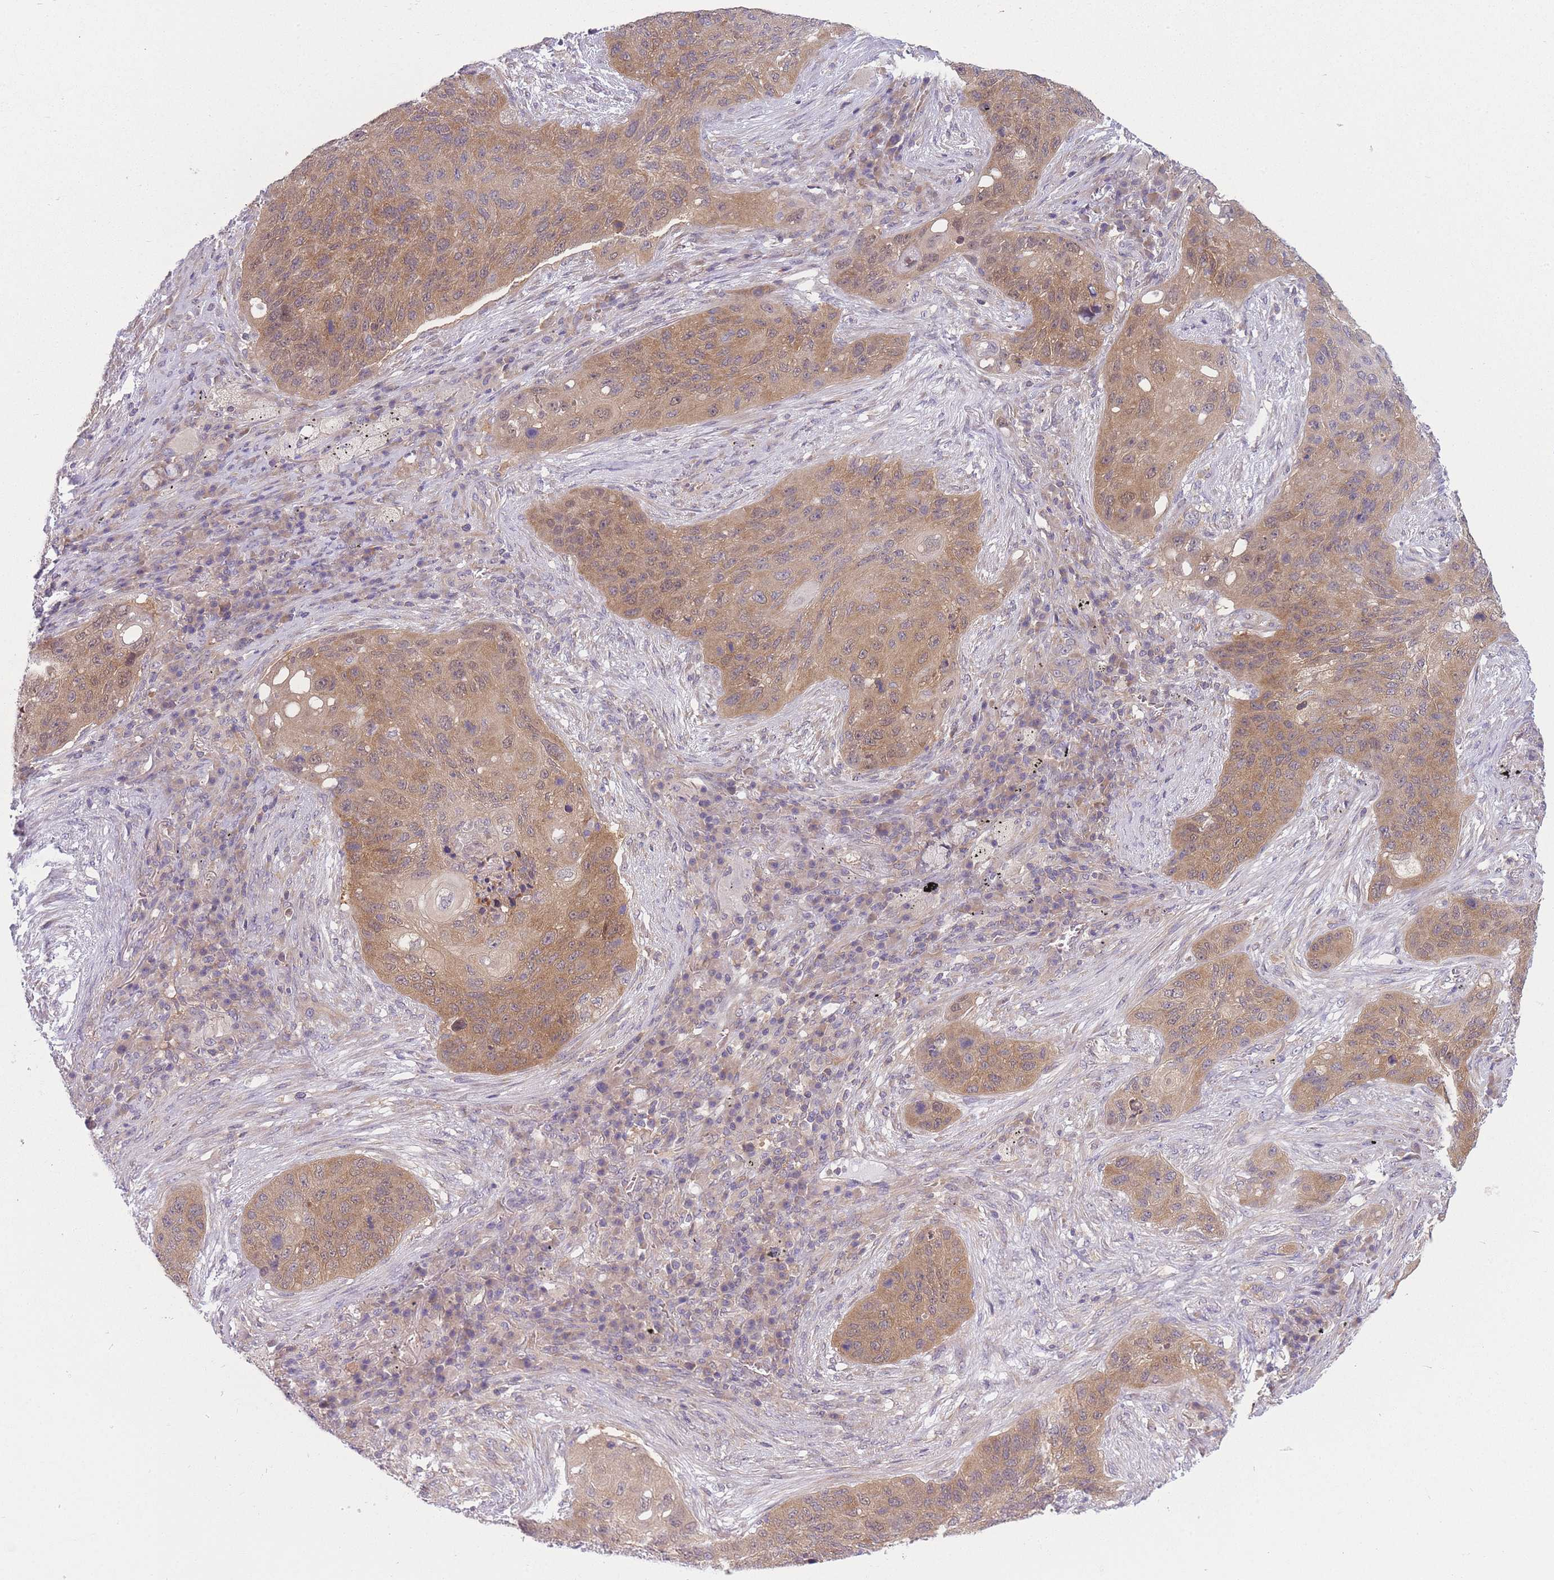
{"staining": {"intensity": "weak", "quantity": ">75%", "location": "cytoplasmic/membranous"}, "tissue": "lung cancer", "cell_type": "Tumor cells", "image_type": "cancer", "snomed": [{"axis": "morphology", "description": "Squamous cell carcinoma, NOS"}, {"axis": "topography", "description": "Lung"}], "caption": "Lung cancer (squamous cell carcinoma) stained for a protein (brown) shows weak cytoplasmic/membranous positive staining in approximately >75% of tumor cells.", "gene": "PFDN6", "patient": {"sex": "female", "age": 63}}